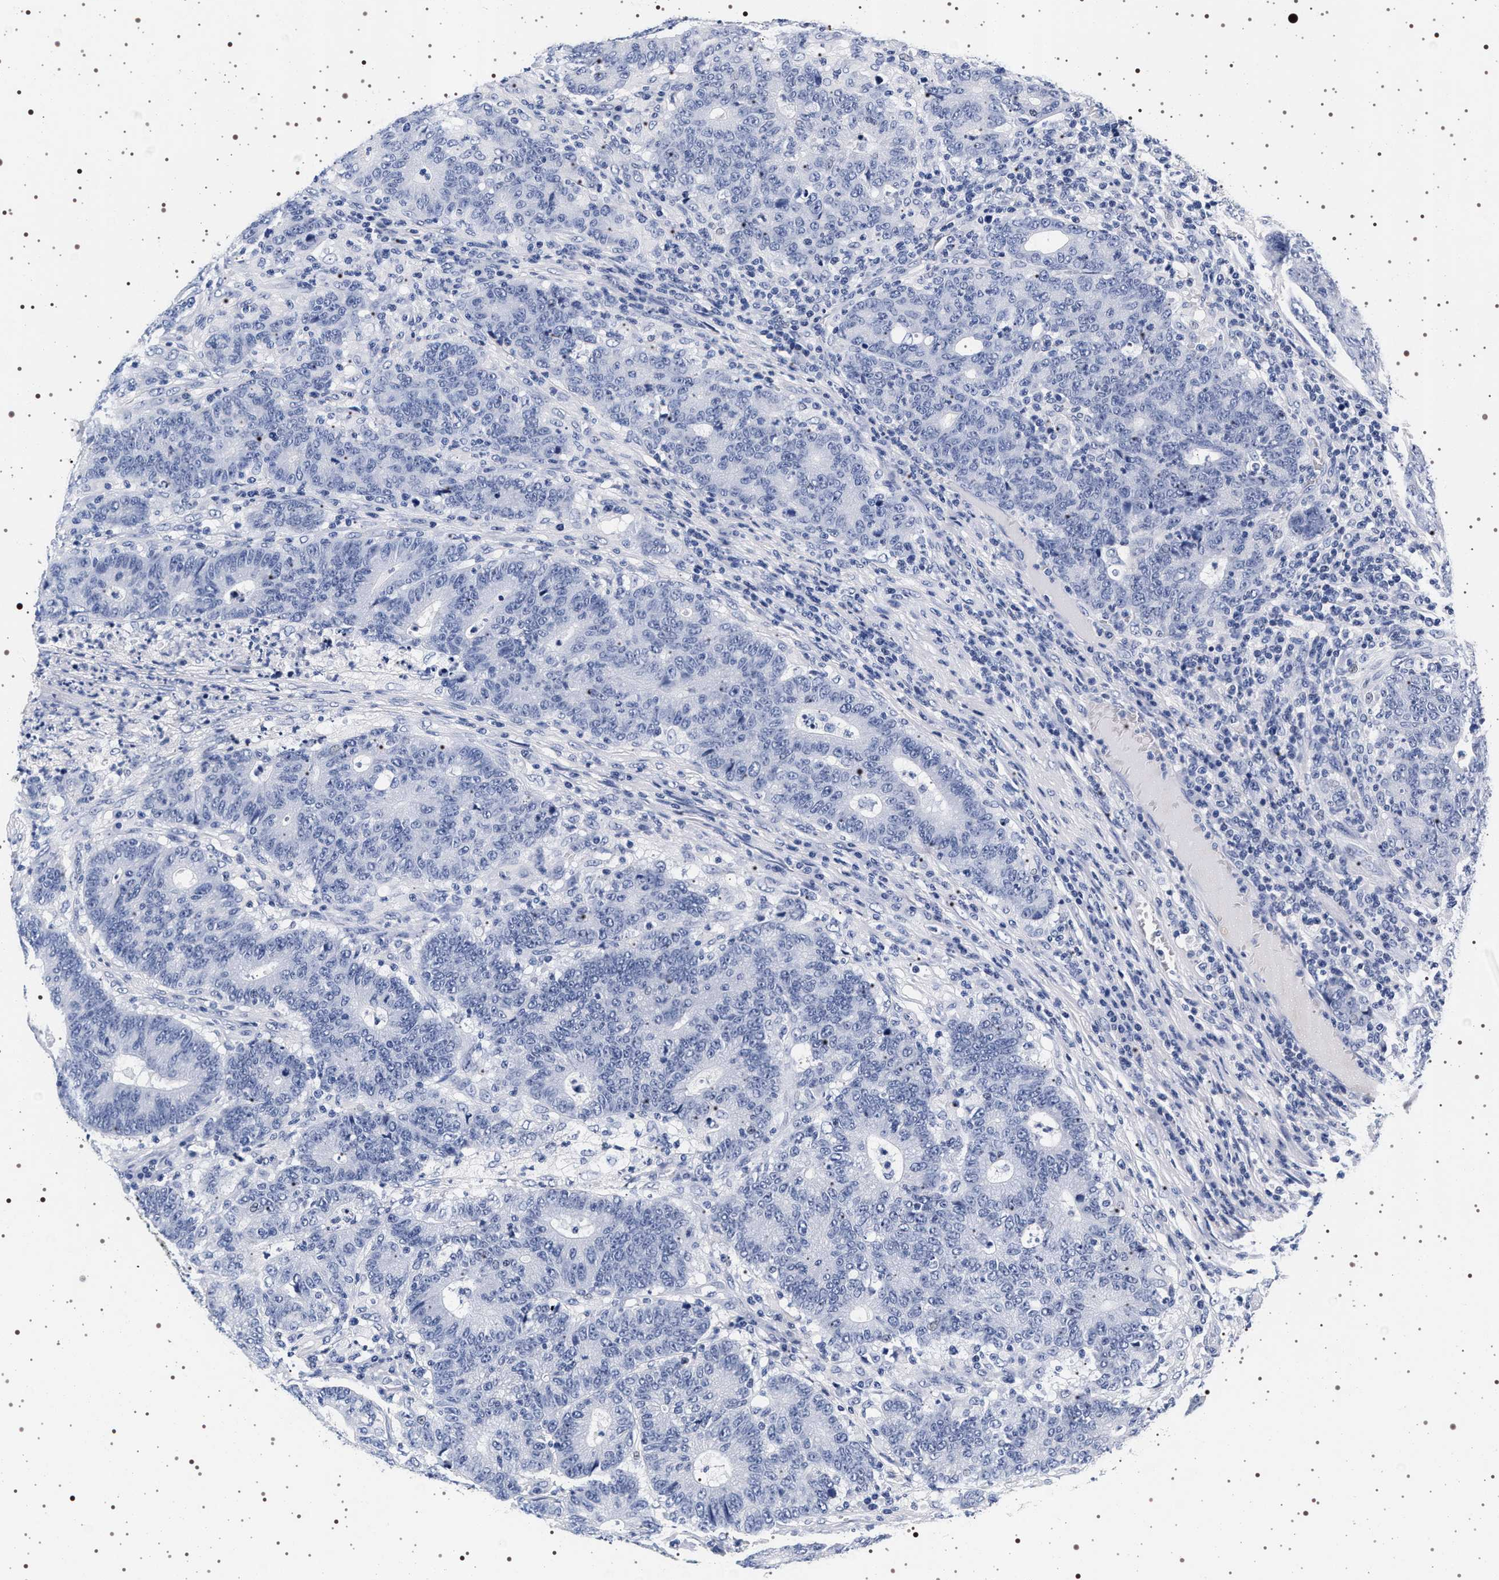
{"staining": {"intensity": "negative", "quantity": "none", "location": "none"}, "tissue": "colorectal cancer", "cell_type": "Tumor cells", "image_type": "cancer", "snomed": [{"axis": "morphology", "description": "Normal tissue, NOS"}, {"axis": "morphology", "description": "Adenocarcinoma, NOS"}, {"axis": "topography", "description": "Colon"}], "caption": "DAB (3,3'-diaminobenzidine) immunohistochemical staining of colorectal cancer reveals no significant staining in tumor cells. The staining is performed using DAB brown chromogen with nuclei counter-stained in using hematoxylin.", "gene": "SYN1", "patient": {"sex": "female", "age": 75}}